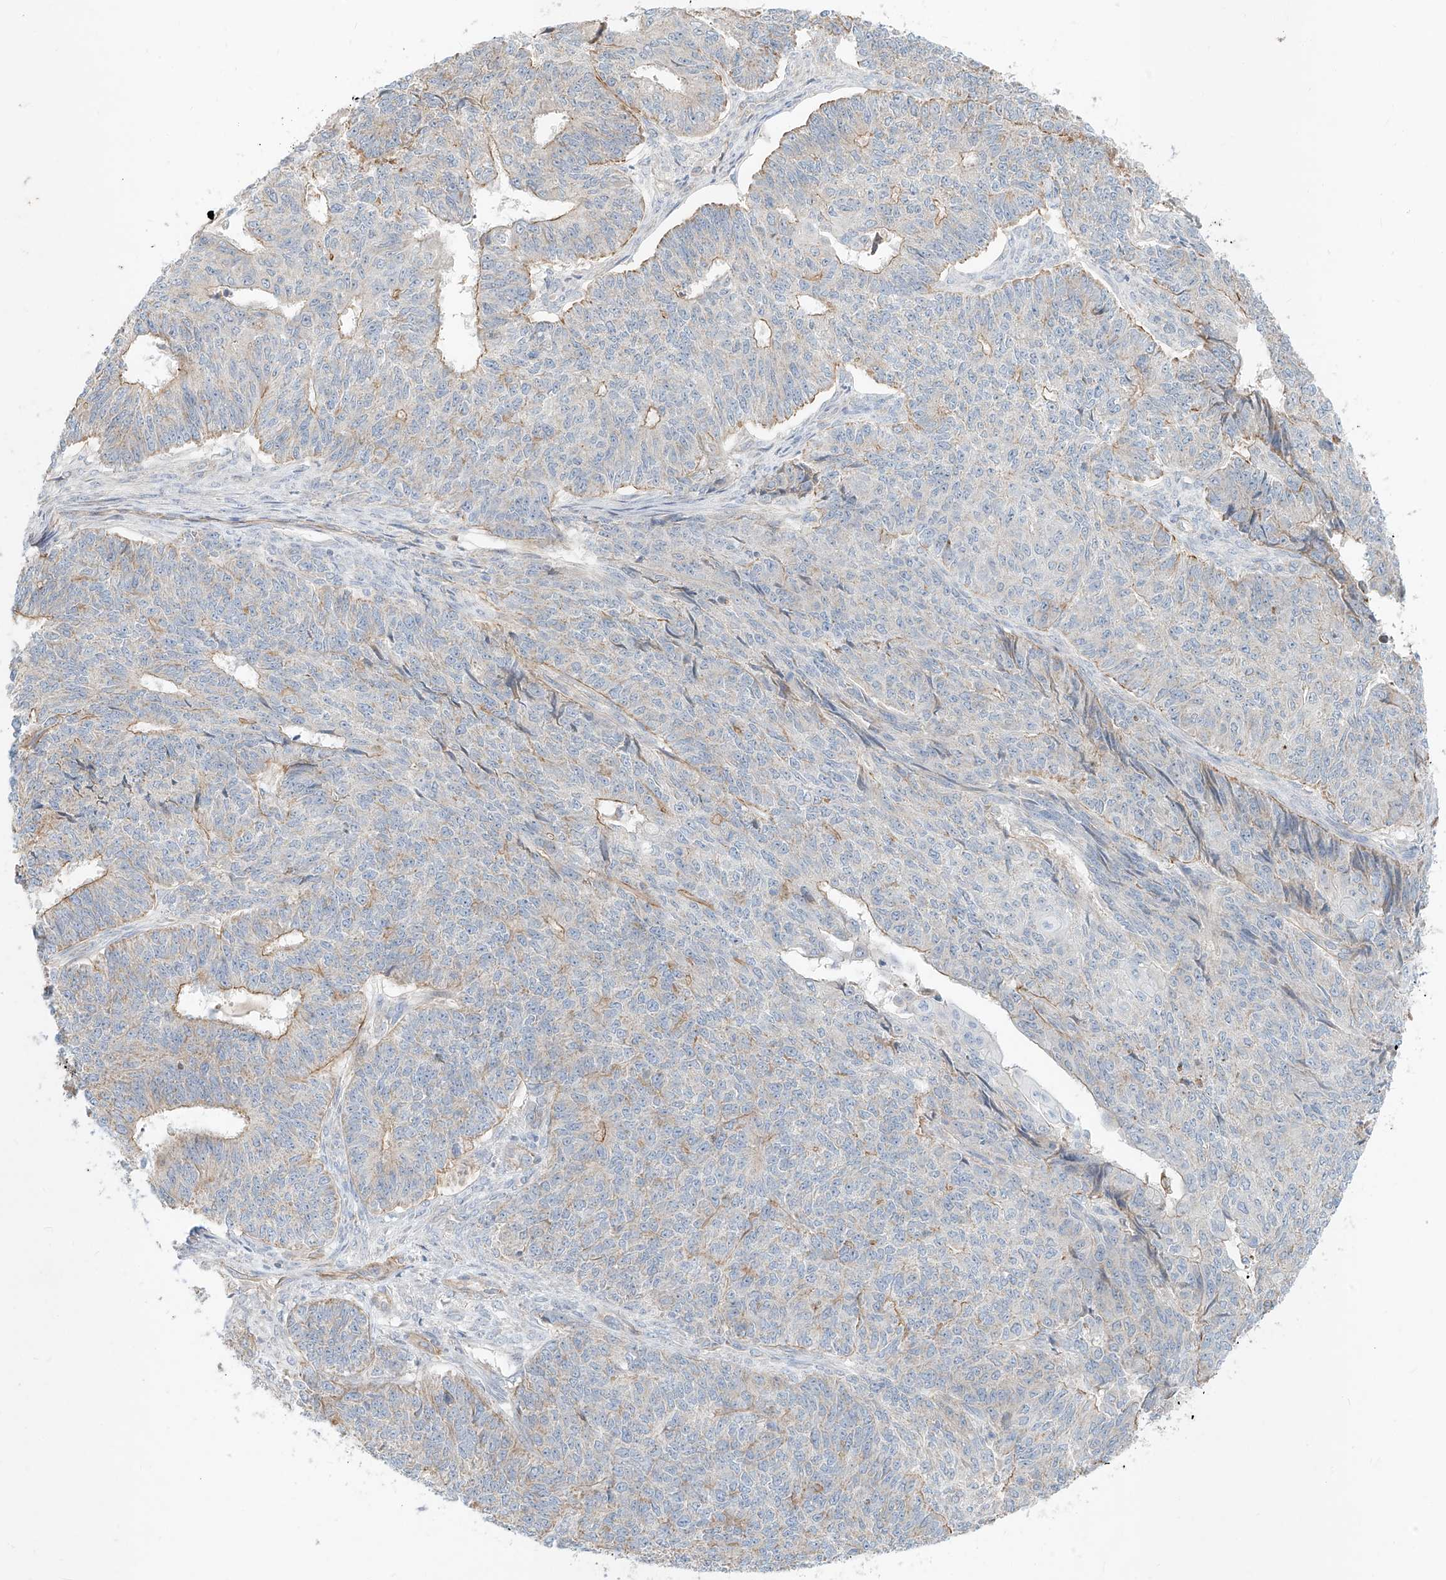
{"staining": {"intensity": "moderate", "quantity": "<25%", "location": "cytoplasmic/membranous"}, "tissue": "endometrial cancer", "cell_type": "Tumor cells", "image_type": "cancer", "snomed": [{"axis": "morphology", "description": "Adenocarcinoma, NOS"}, {"axis": "topography", "description": "Endometrium"}], "caption": "Endometrial cancer tissue displays moderate cytoplasmic/membranous expression in approximately <25% of tumor cells (brown staining indicates protein expression, while blue staining denotes nuclei).", "gene": "AJM1", "patient": {"sex": "female", "age": 32}}